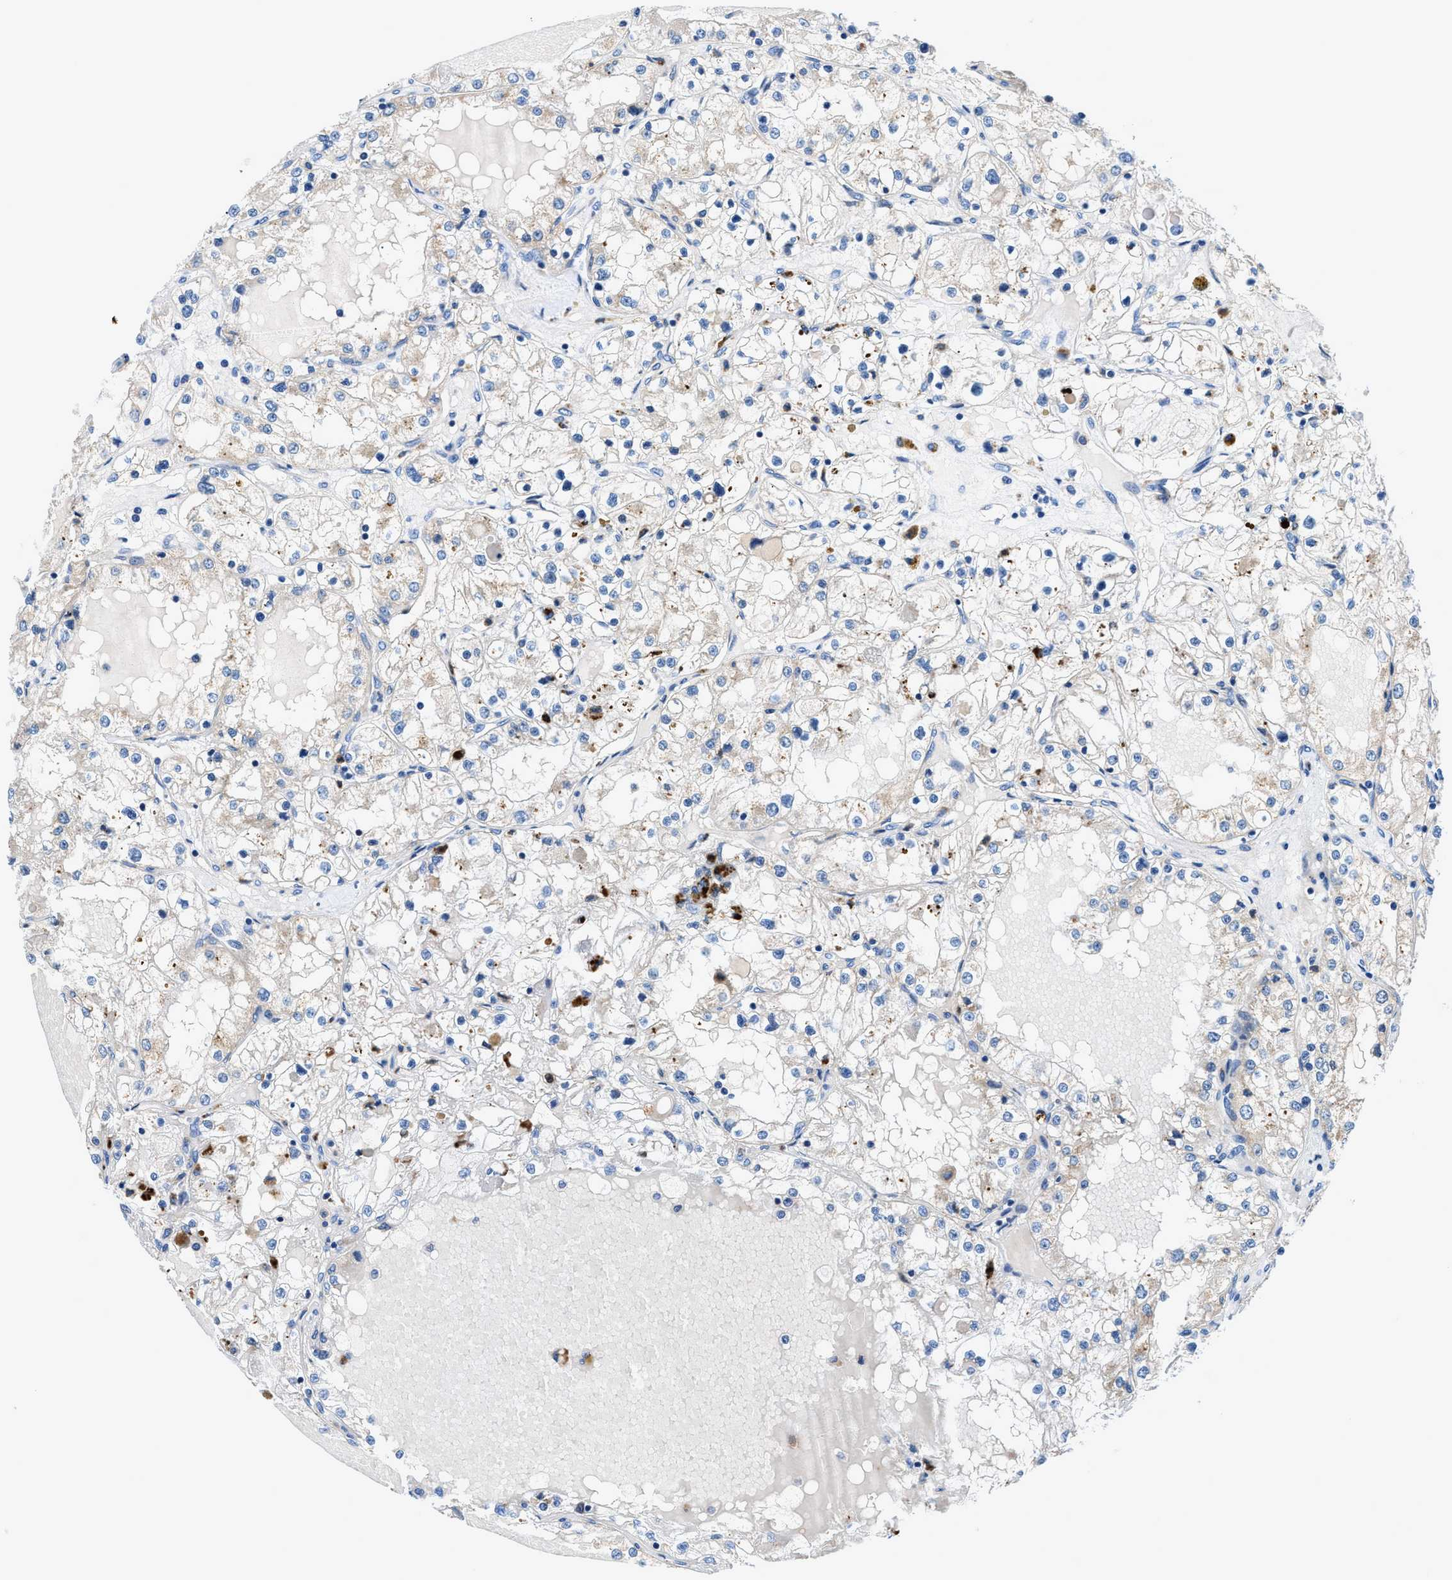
{"staining": {"intensity": "negative", "quantity": "none", "location": "none"}, "tissue": "renal cancer", "cell_type": "Tumor cells", "image_type": "cancer", "snomed": [{"axis": "morphology", "description": "Adenocarcinoma, NOS"}, {"axis": "topography", "description": "Kidney"}], "caption": "Protein analysis of renal cancer (adenocarcinoma) shows no significant staining in tumor cells. (DAB (3,3'-diaminobenzidine) IHC with hematoxylin counter stain).", "gene": "ADGRE3", "patient": {"sex": "male", "age": 68}}